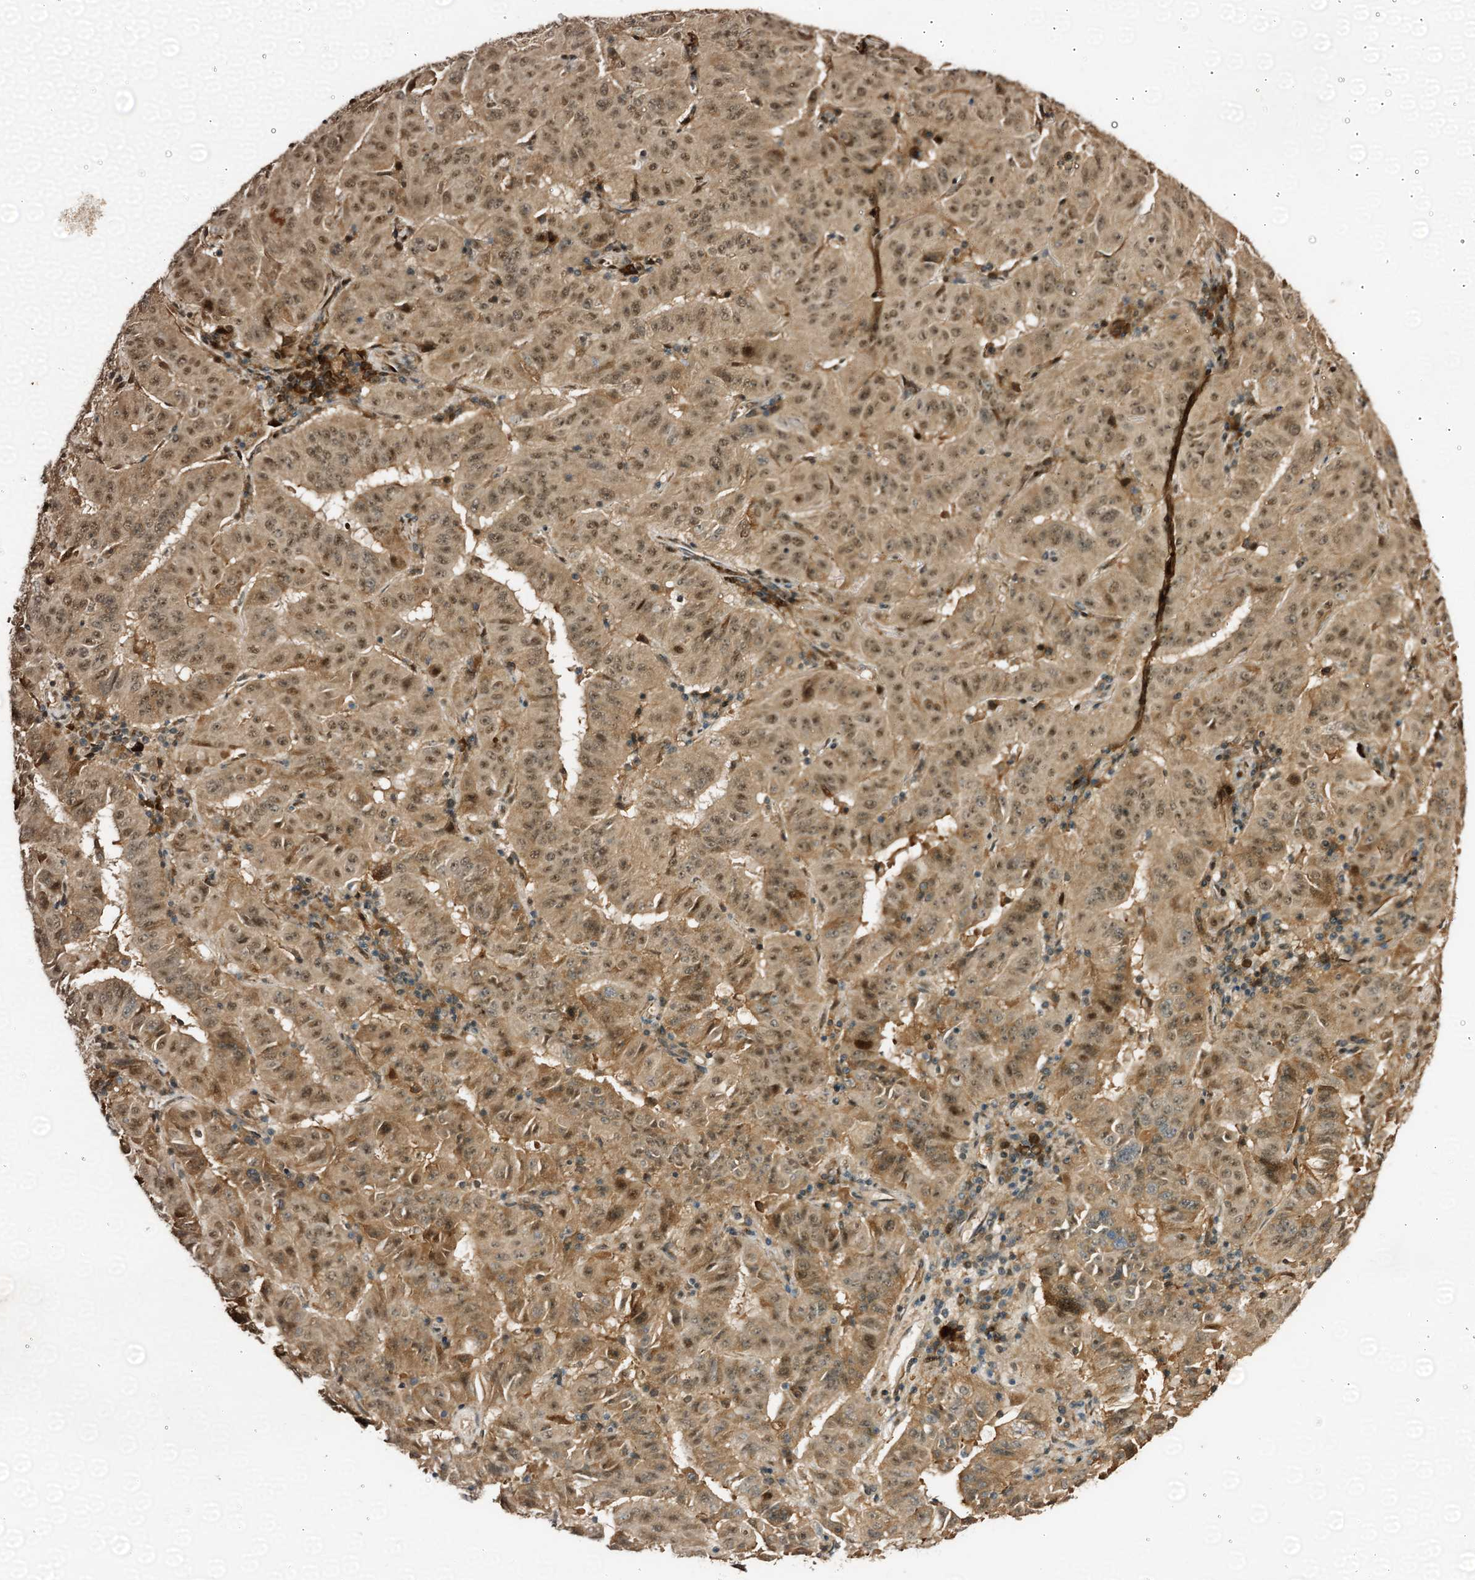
{"staining": {"intensity": "moderate", "quantity": ">75%", "location": "cytoplasmic/membranous,nuclear"}, "tissue": "pancreatic cancer", "cell_type": "Tumor cells", "image_type": "cancer", "snomed": [{"axis": "morphology", "description": "Adenocarcinoma, NOS"}, {"axis": "topography", "description": "Pancreas"}], "caption": "A high-resolution histopathology image shows immunohistochemistry staining of pancreatic cancer (adenocarcinoma), which shows moderate cytoplasmic/membranous and nuclear expression in about >75% of tumor cells. Using DAB (3,3'-diaminobenzidine) (brown) and hematoxylin (blue) stains, captured at high magnification using brightfield microscopy.", "gene": "TRAPPC4", "patient": {"sex": "male", "age": 63}}